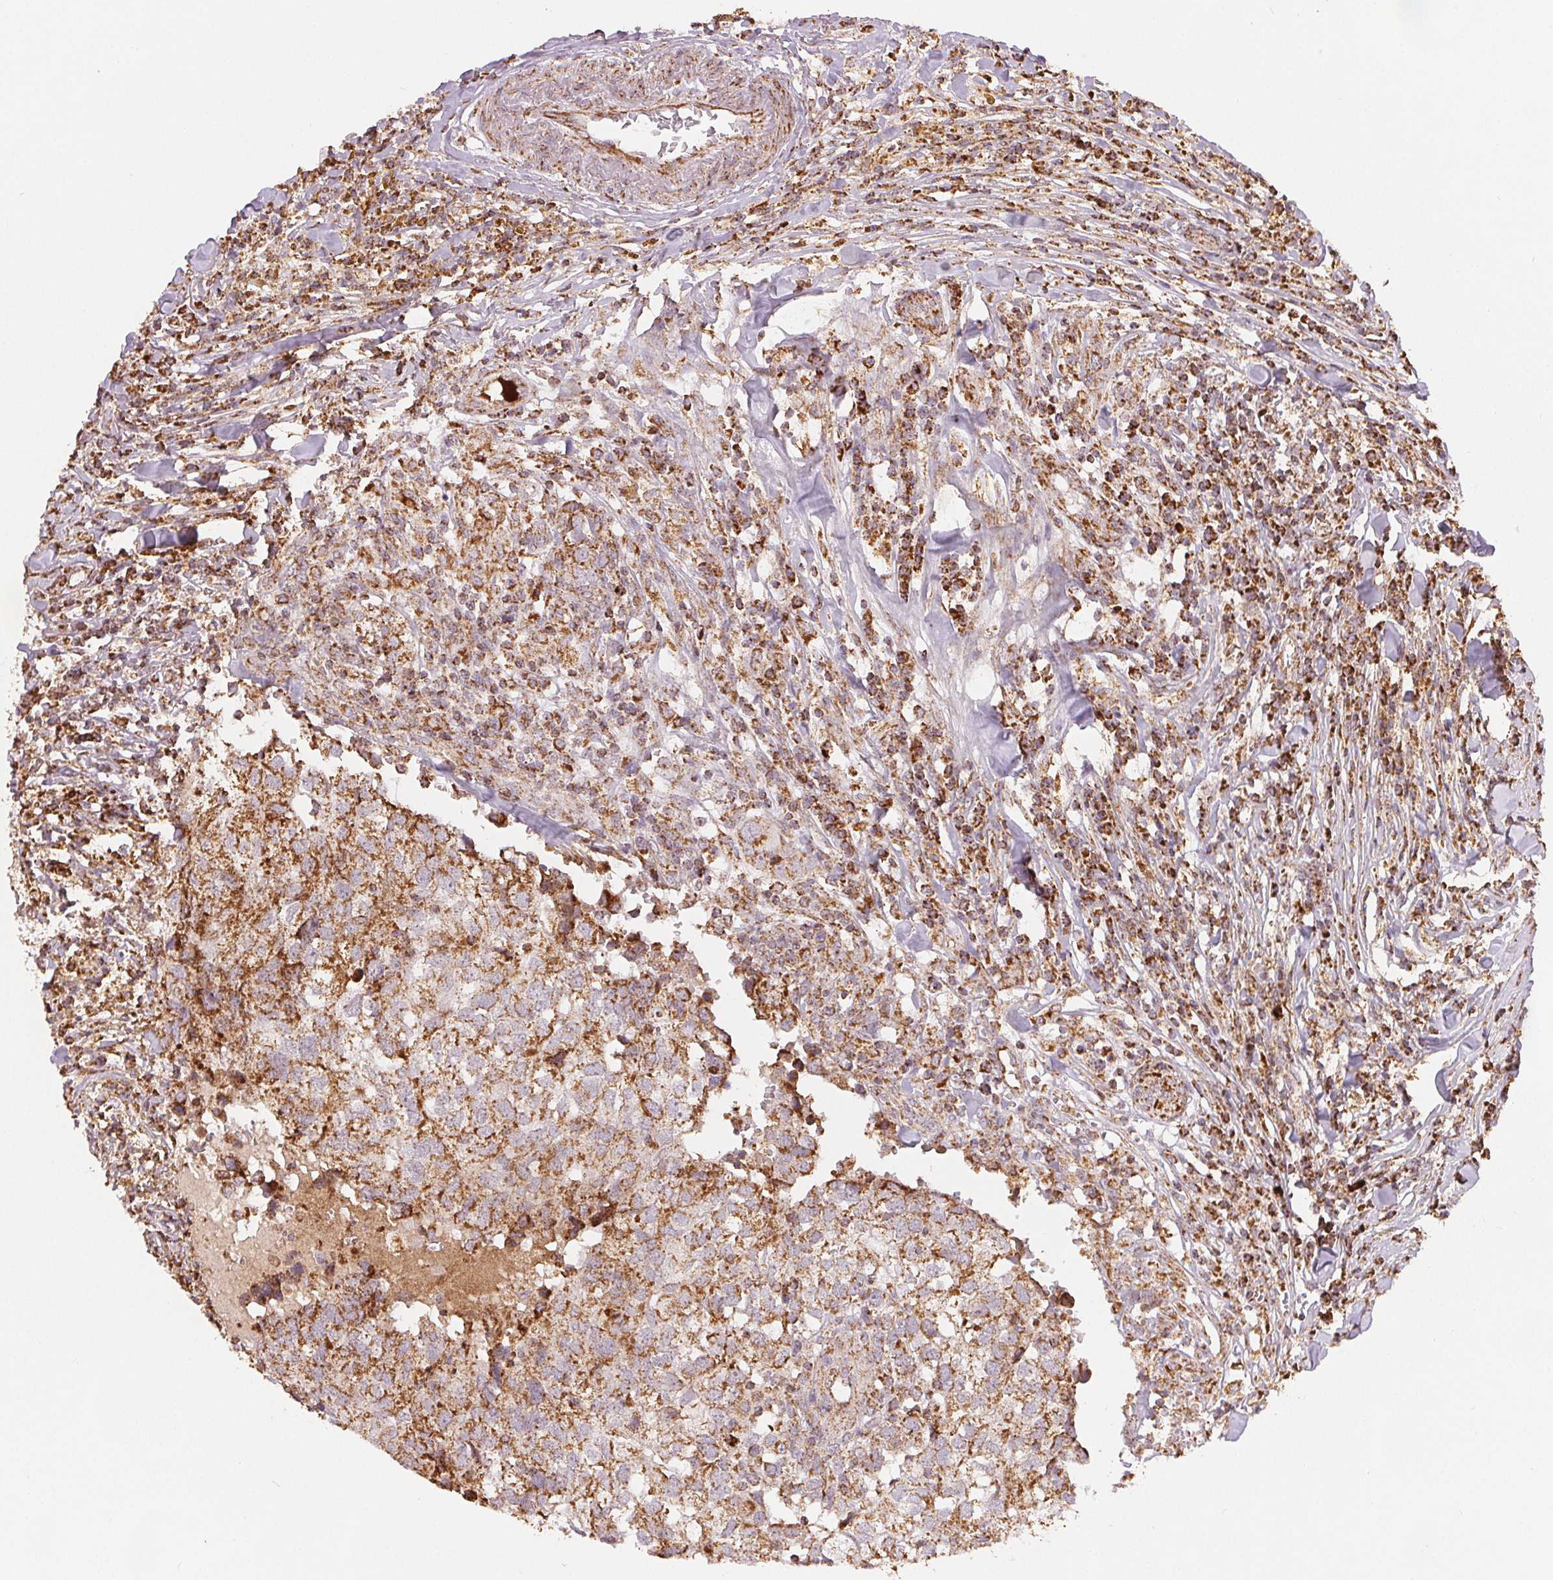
{"staining": {"intensity": "moderate", "quantity": ">75%", "location": "cytoplasmic/membranous"}, "tissue": "breast cancer", "cell_type": "Tumor cells", "image_type": "cancer", "snomed": [{"axis": "morphology", "description": "Duct carcinoma"}, {"axis": "topography", "description": "Breast"}], "caption": "Protein analysis of infiltrating ductal carcinoma (breast) tissue reveals moderate cytoplasmic/membranous staining in approximately >75% of tumor cells. (Brightfield microscopy of DAB IHC at high magnification).", "gene": "SDHB", "patient": {"sex": "female", "age": 30}}